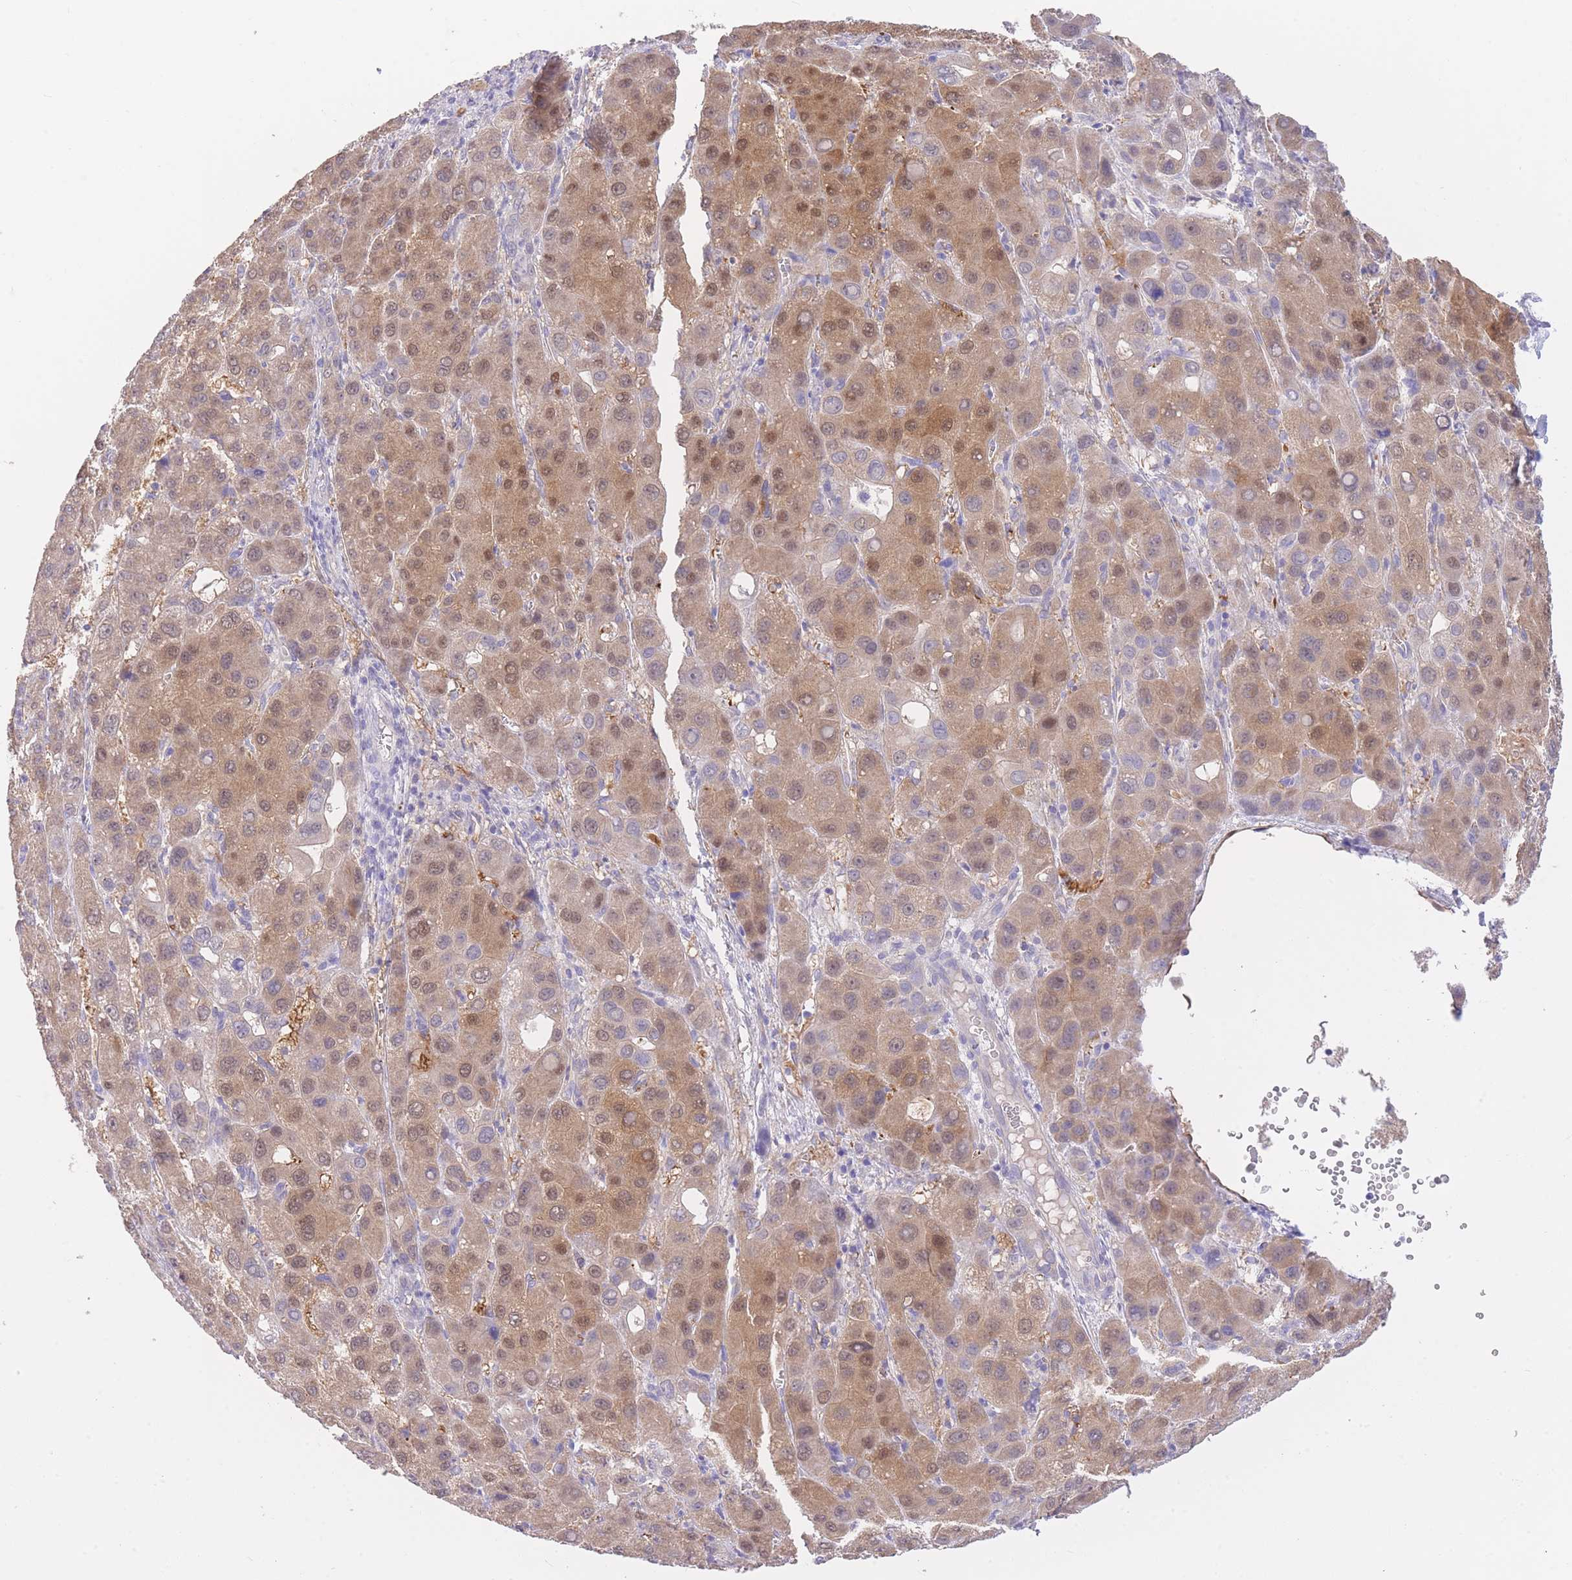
{"staining": {"intensity": "moderate", "quantity": "25%-75%", "location": "cytoplasmic/membranous,nuclear"}, "tissue": "liver cancer", "cell_type": "Tumor cells", "image_type": "cancer", "snomed": [{"axis": "morphology", "description": "Carcinoma, Hepatocellular, NOS"}, {"axis": "topography", "description": "Liver"}], "caption": "Brown immunohistochemical staining in human hepatocellular carcinoma (liver) reveals moderate cytoplasmic/membranous and nuclear expression in approximately 25%-75% of tumor cells. Using DAB (brown) and hematoxylin (blue) stains, captured at high magnification using brightfield microscopy.", "gene": "PGM1", "patient": {"sex": "male", "age": 55}}